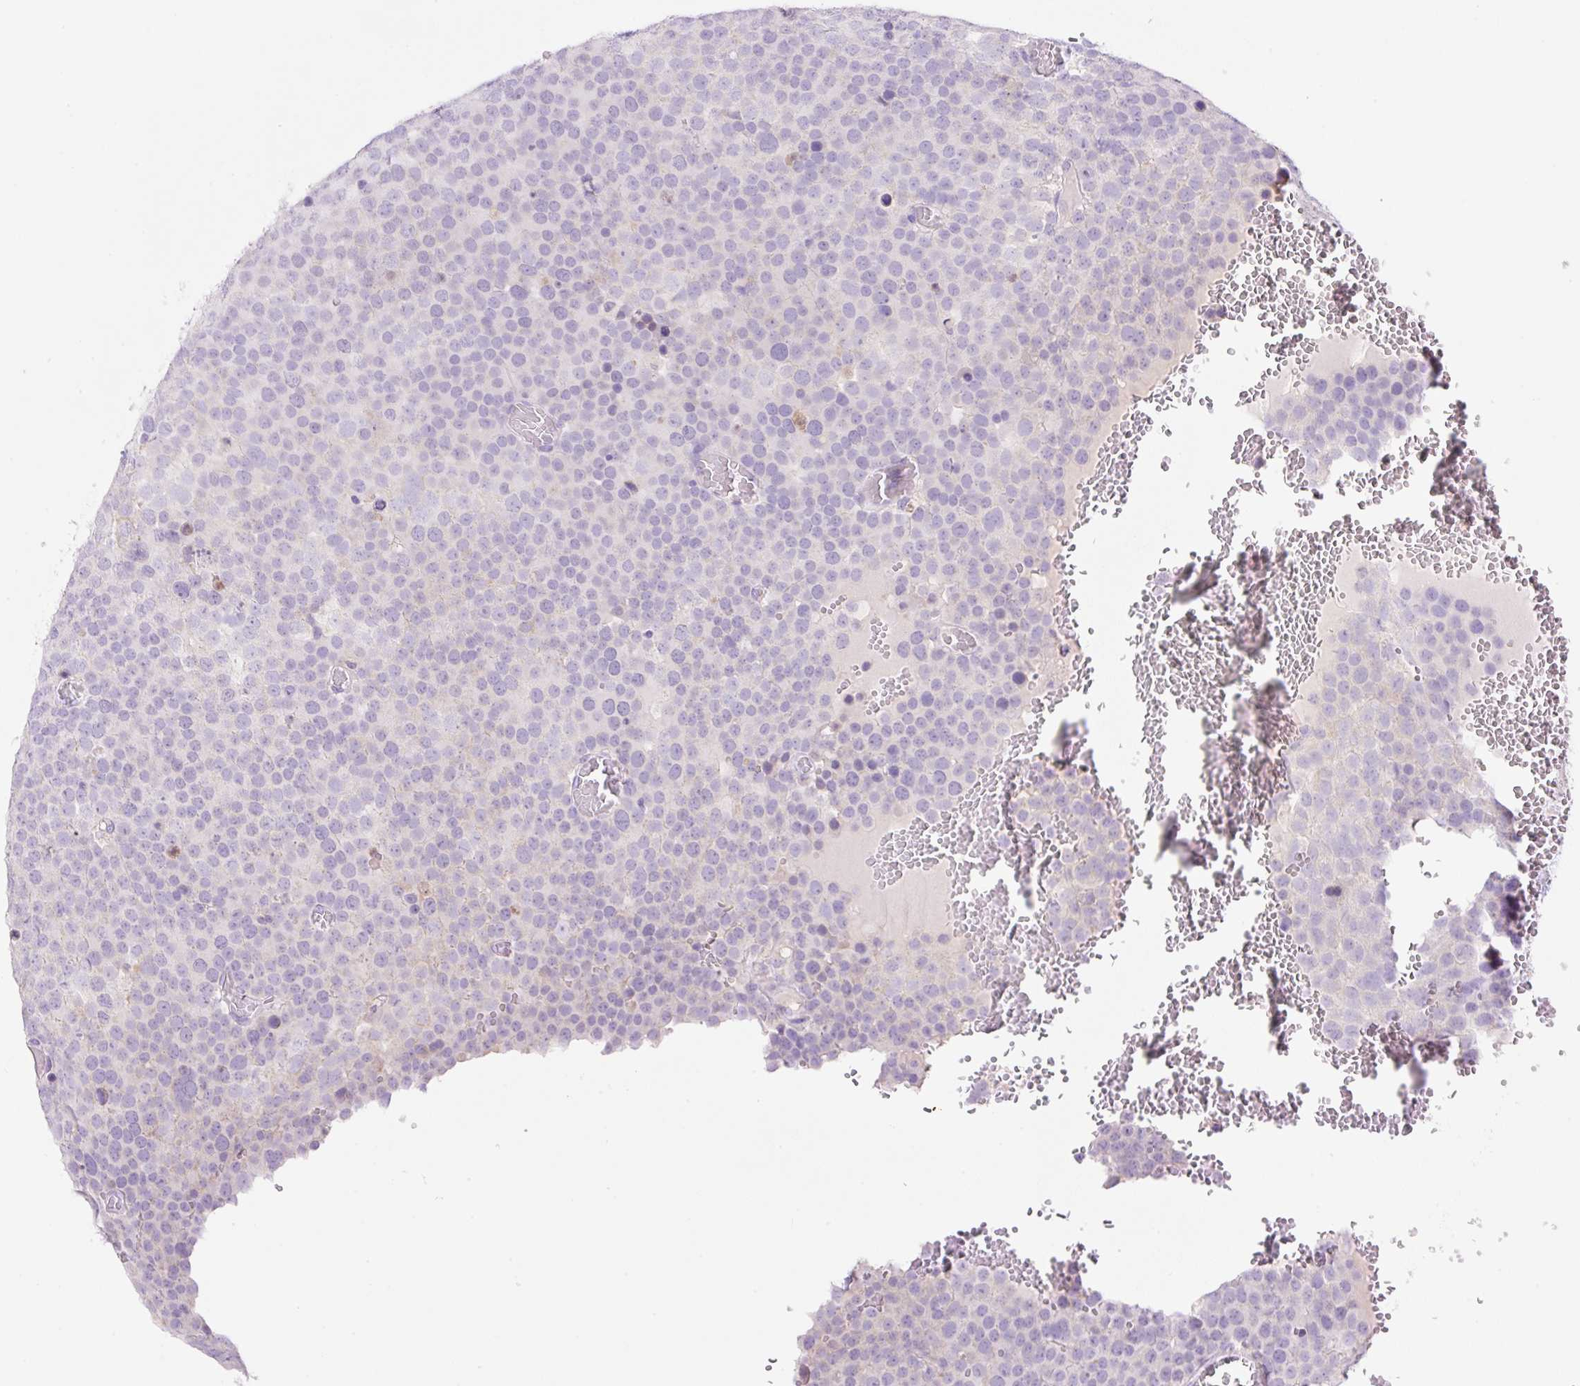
{"staining": {"intensity": "negative", "quantity": "none", "location": "none"}, "tissue": "testis cancer", "cell_type": "Tumor cells", "image_type": "cancer", "snomed": [{"axis": "morphology", "description": "Seminoma, NOS"}, {"axis": "topography", "description": "Testis"}], "caption": "Tumor cells show no significant expression in testis seminoma.", "gene": "NDST3", "patient": {"sex": "male", "age": 71}}